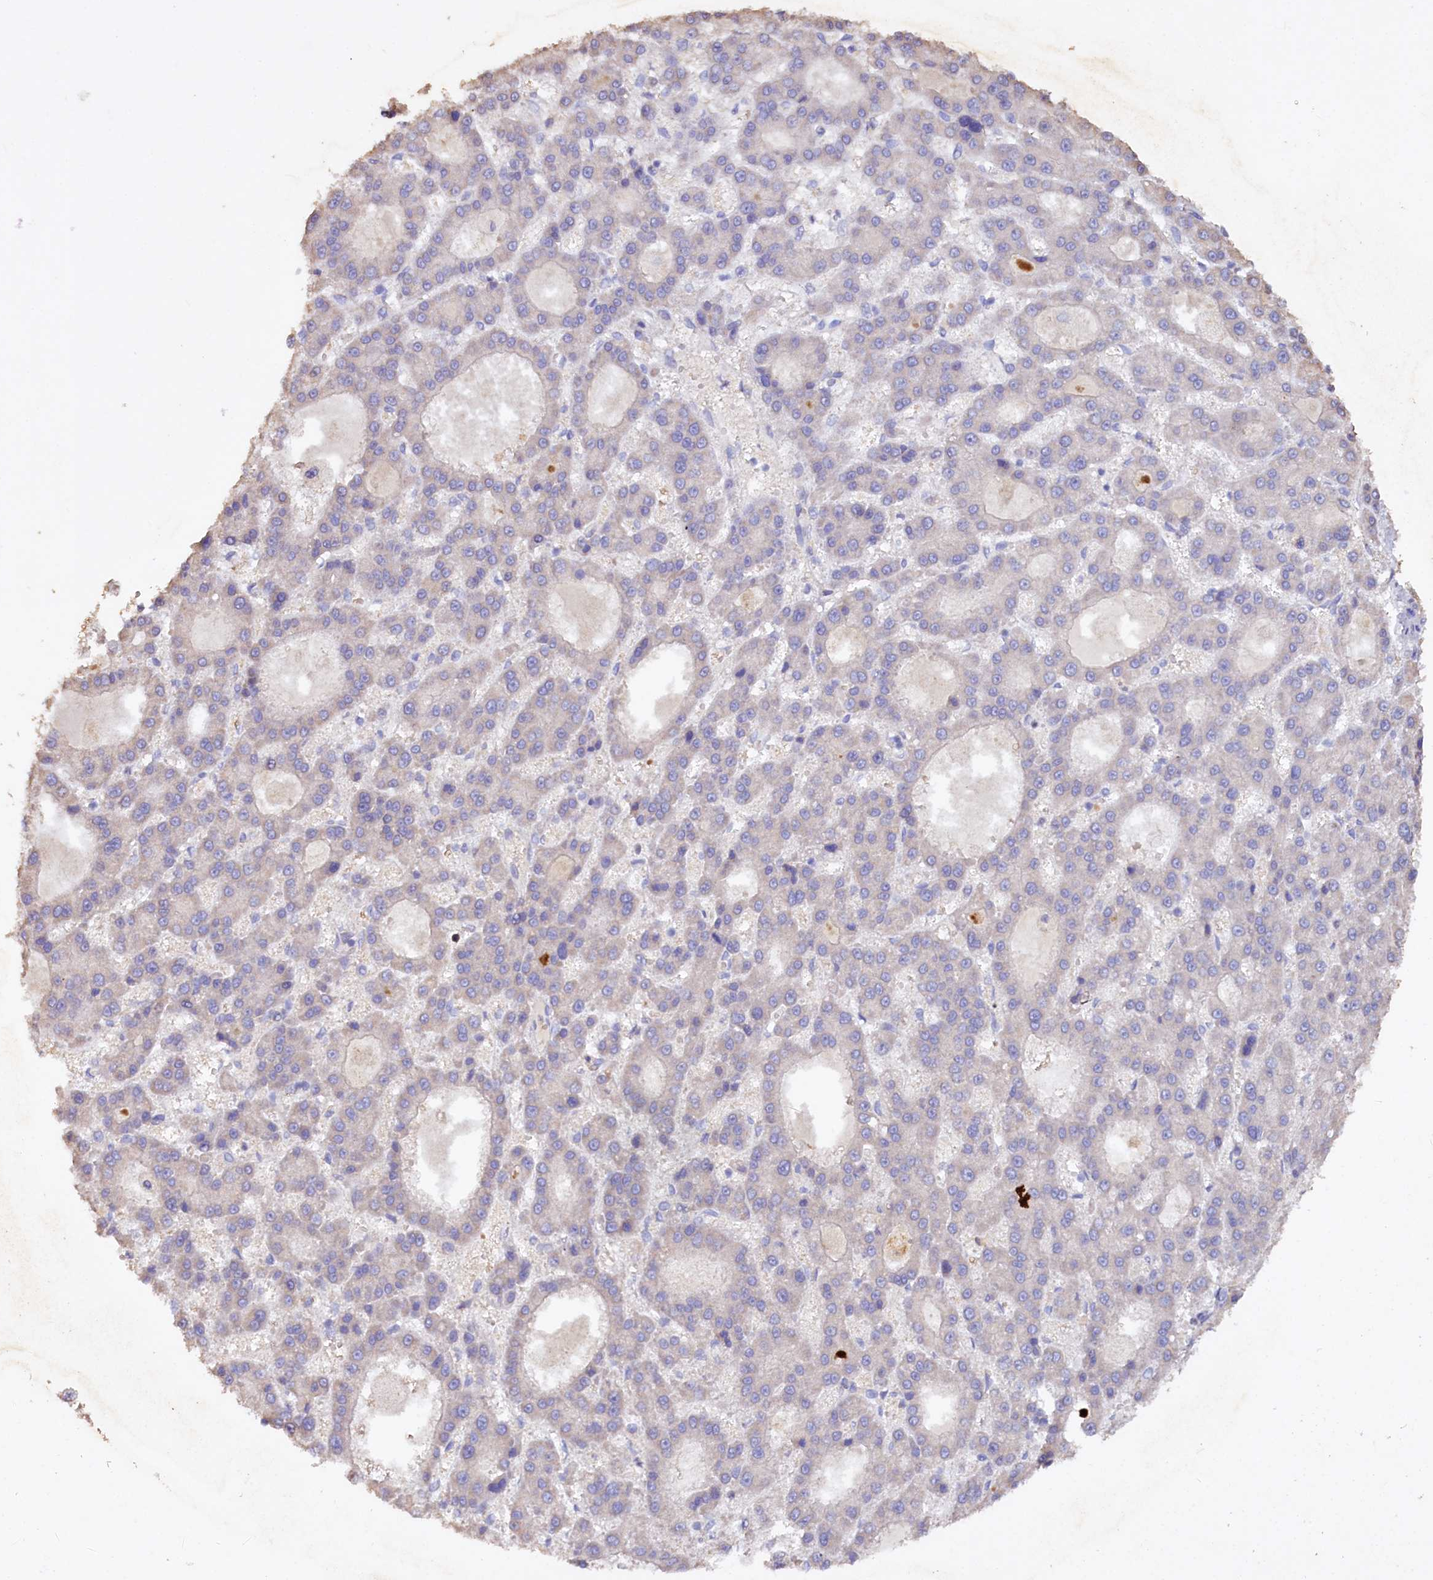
{"staining": {"intensity": "negative", "quantity": "none", "location": "none"}, "tissue": "liver cancer", "cell_type": "Tumor cells", "image_type": "cancer", "snomed": [{"axis": "morphology", "description": "Carcinoma, Hepatocellular, NOS"}, {"axis": "topography", "description": "Liver"}], "caption": "Immunohistochemical staining of human liver cancer demonstrates no significant staining in tumor cells.", "gene": "ETFBKMT", "patient": {"sex": "male", "age": 70}}